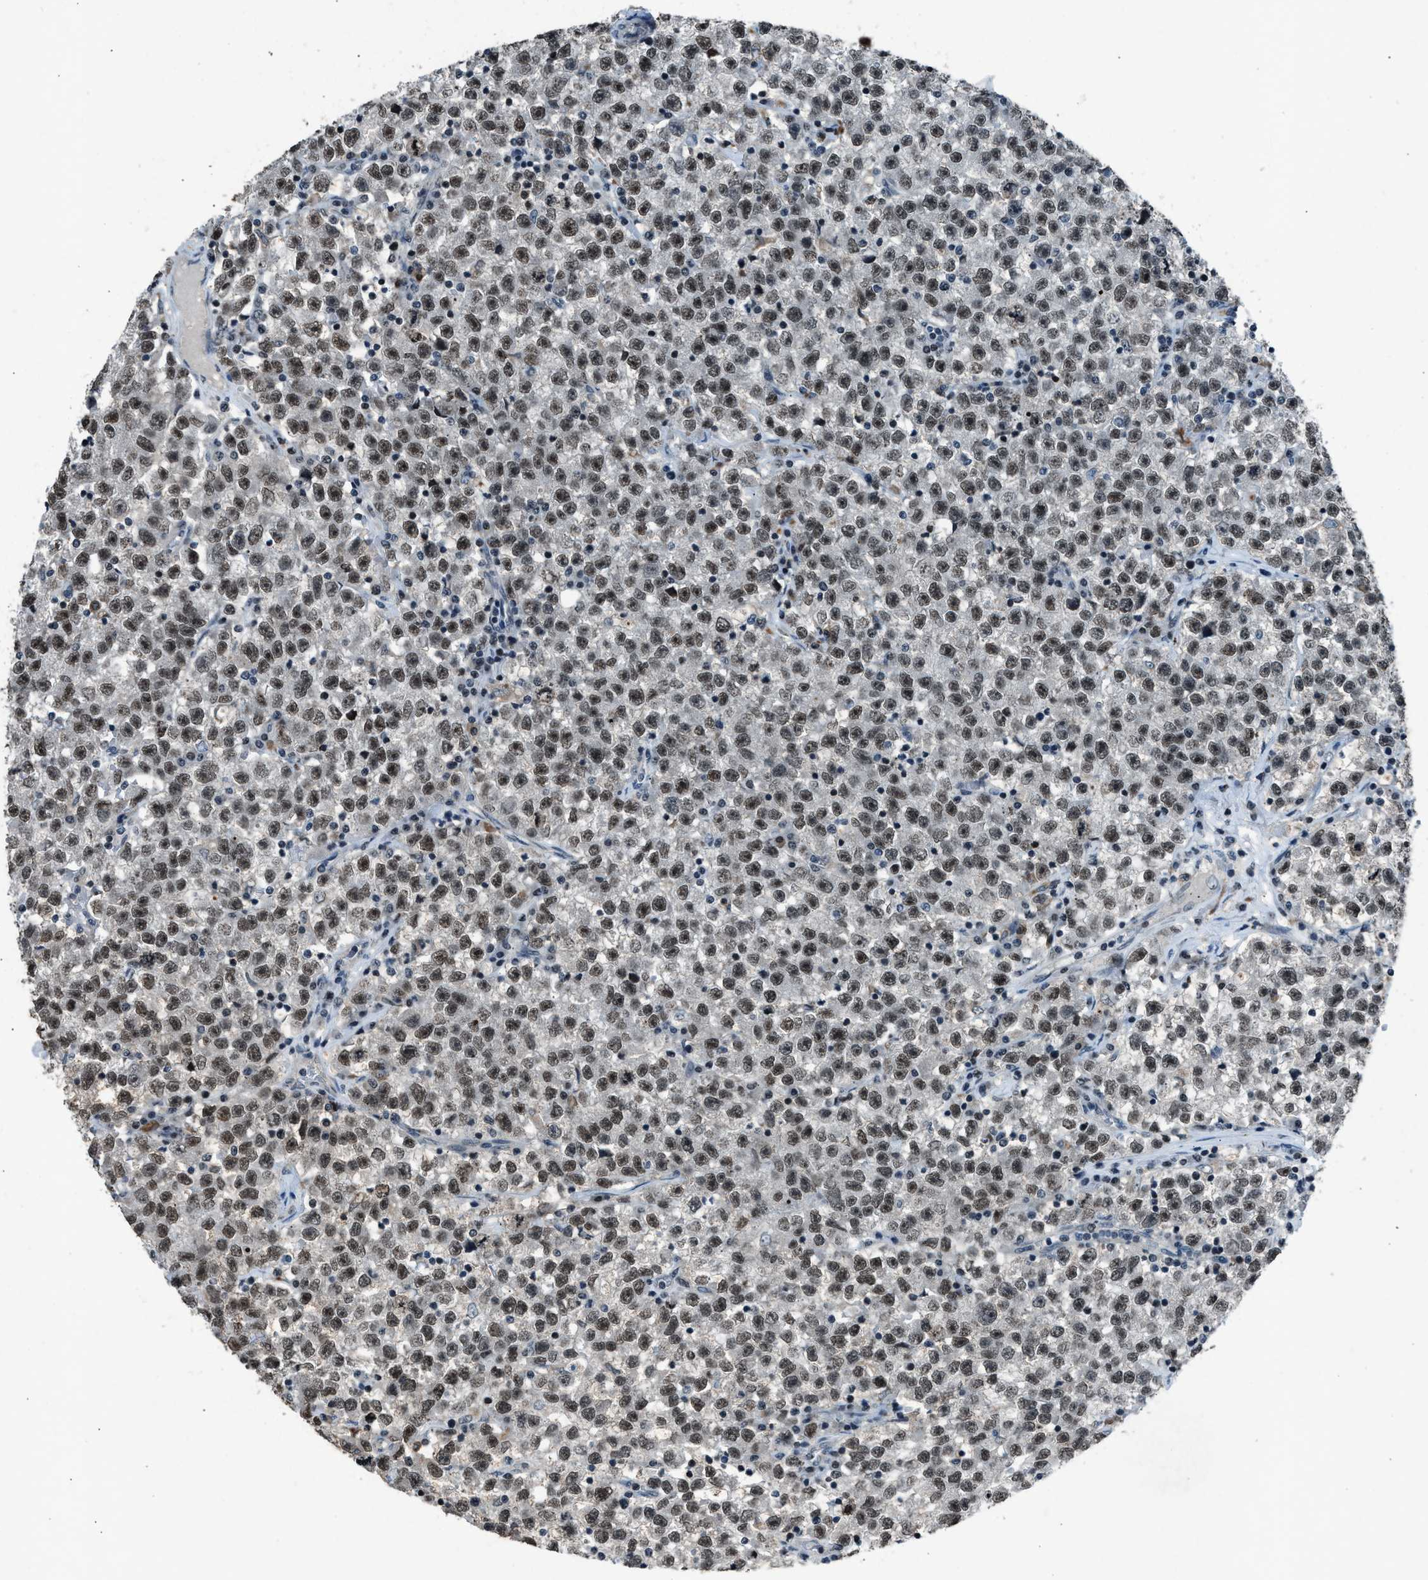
{"staining": {"intensity": "moderate", "quantity": ">75%", "location": "nuclear"}, "tissue": "testis cancer", "cell_type": "Tumor cells", "image_type": "cancer", "snomed": [{"axis": "morphology", "description": "Seminoma, NOS"}, {"axis": "topography", "description": "Testis"}], "caption": "Moderate nuclear protein staining is seen in about >75% of tumor cells in seminoma (testis).", "gene": "ADCY1", "patient": {"sex": "male", "age": 22}}